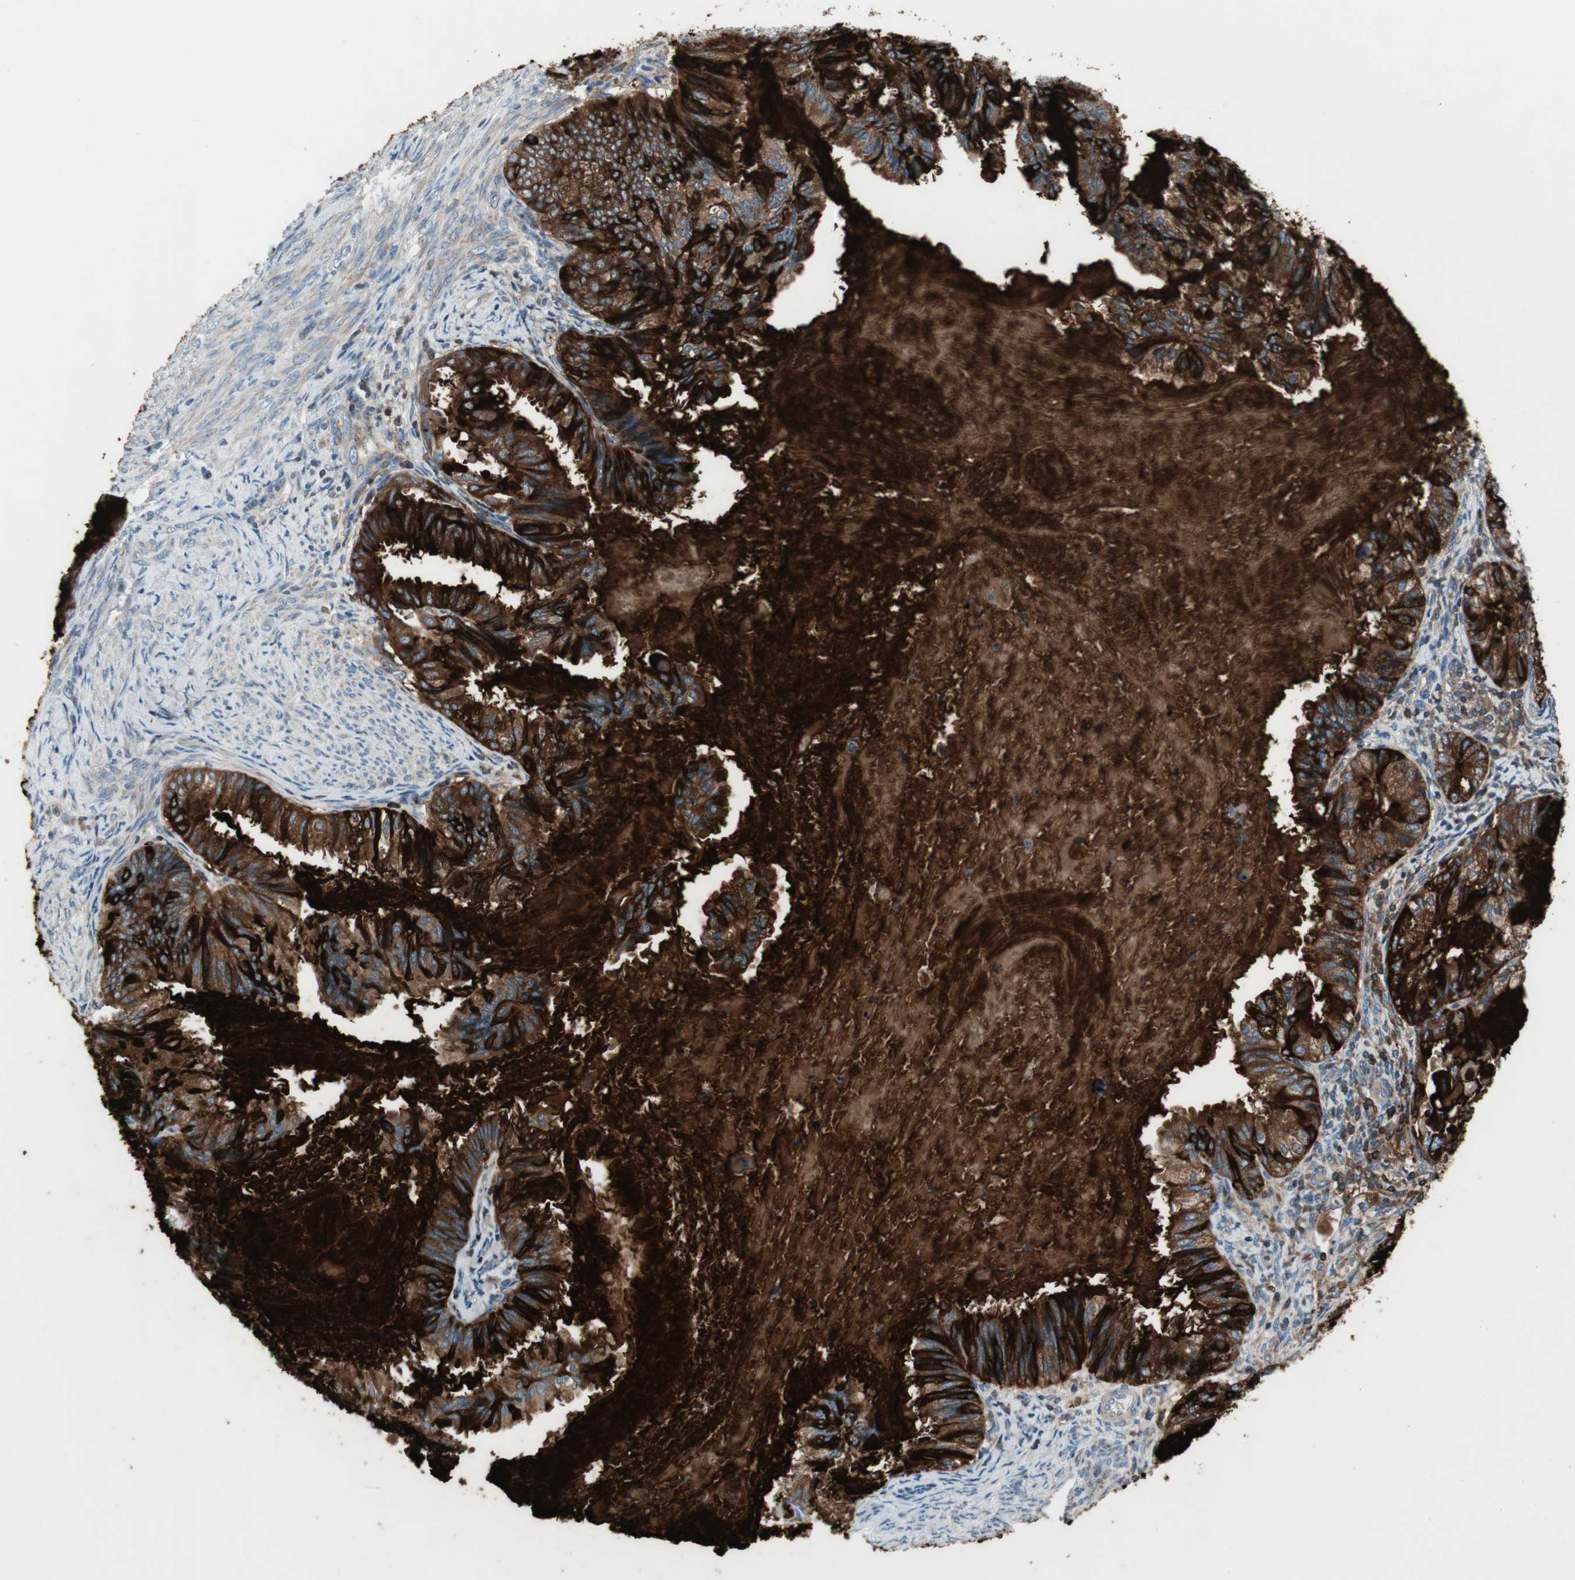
{"staining": {"intensity": "strong", "quantity": ">75%", "location": "cytoplasmic/membranous"}, "tissue": "cervical cancer", "cell_type": "Tumor cells", "image_type": "cancer", "snomed": [{"axis": "morphology", "description": "Normal tissue, NOS"}, {"axis": "morphology", "description": "Adenocarcinoma, NOS"}, {"axis": "topography", "description": "Cervix"}, {"axis": "topography", "description": "Endometrium"}], "caption": "The image shows immunohistochemical staining of adenocarcinoma (cervical). There is strong cytoplasmic/membranous positivity is present in approximately >75% of tumor cells.", "gene": "PIGR", "patient": {"sex": "female", "age": 86}}